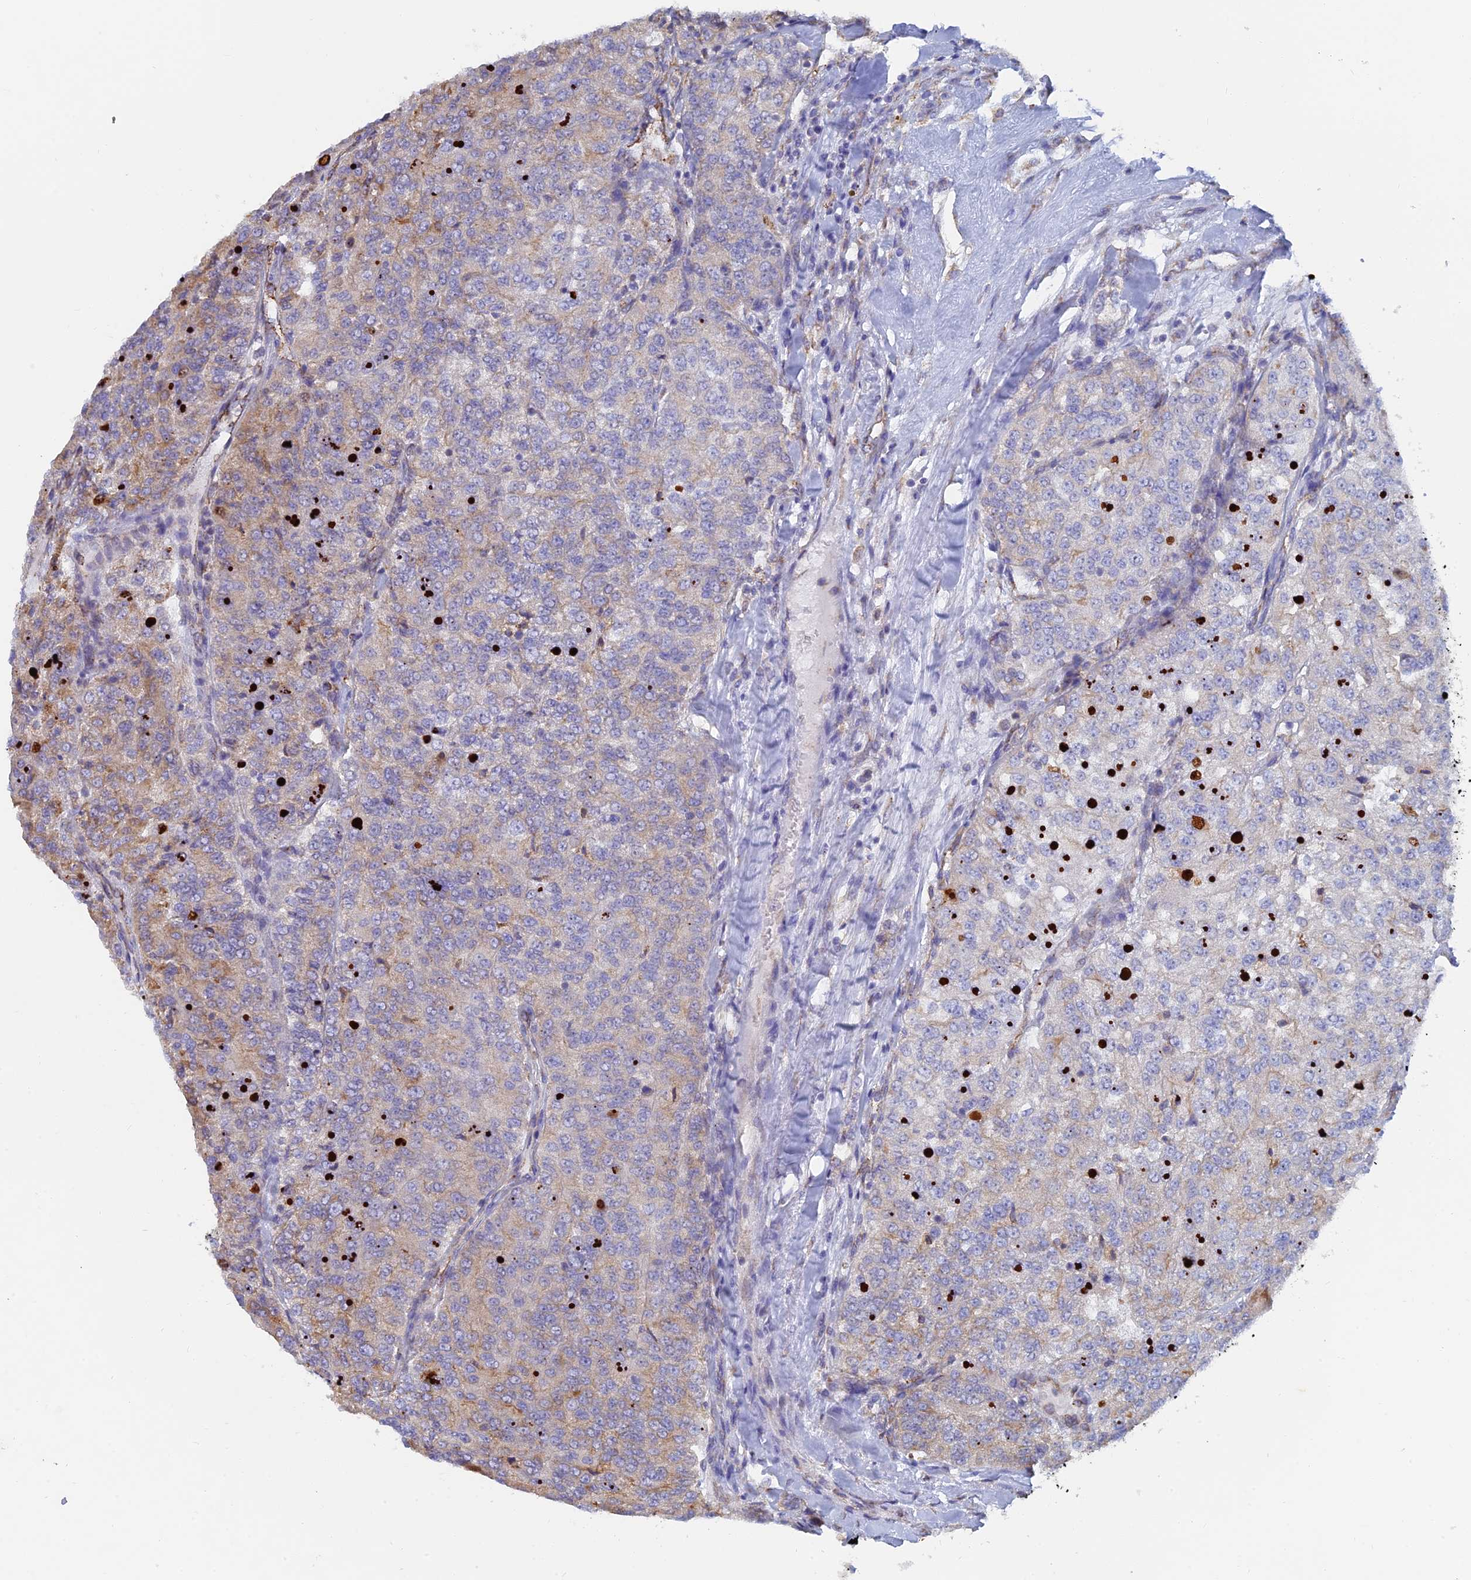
{"staining": {"intensity": "weak", "quantity": "25%-75%", "location": "cytoplasmic/membranous"}, "tissue": "renal cancer", "cell_type": "Tumor cells", "image_type": "cancer", "snomed": [{"axis": "morphology", "description": "Adenocarcinoma, NOS"}, {"axis": "topography", "description": "Kidney"}], "caption": "Renal cancer stained with a protein marker demonstrates weak staining in tumor cells.", "gene": "WDR35", "patient": {"sex": "female", "age": 63}}